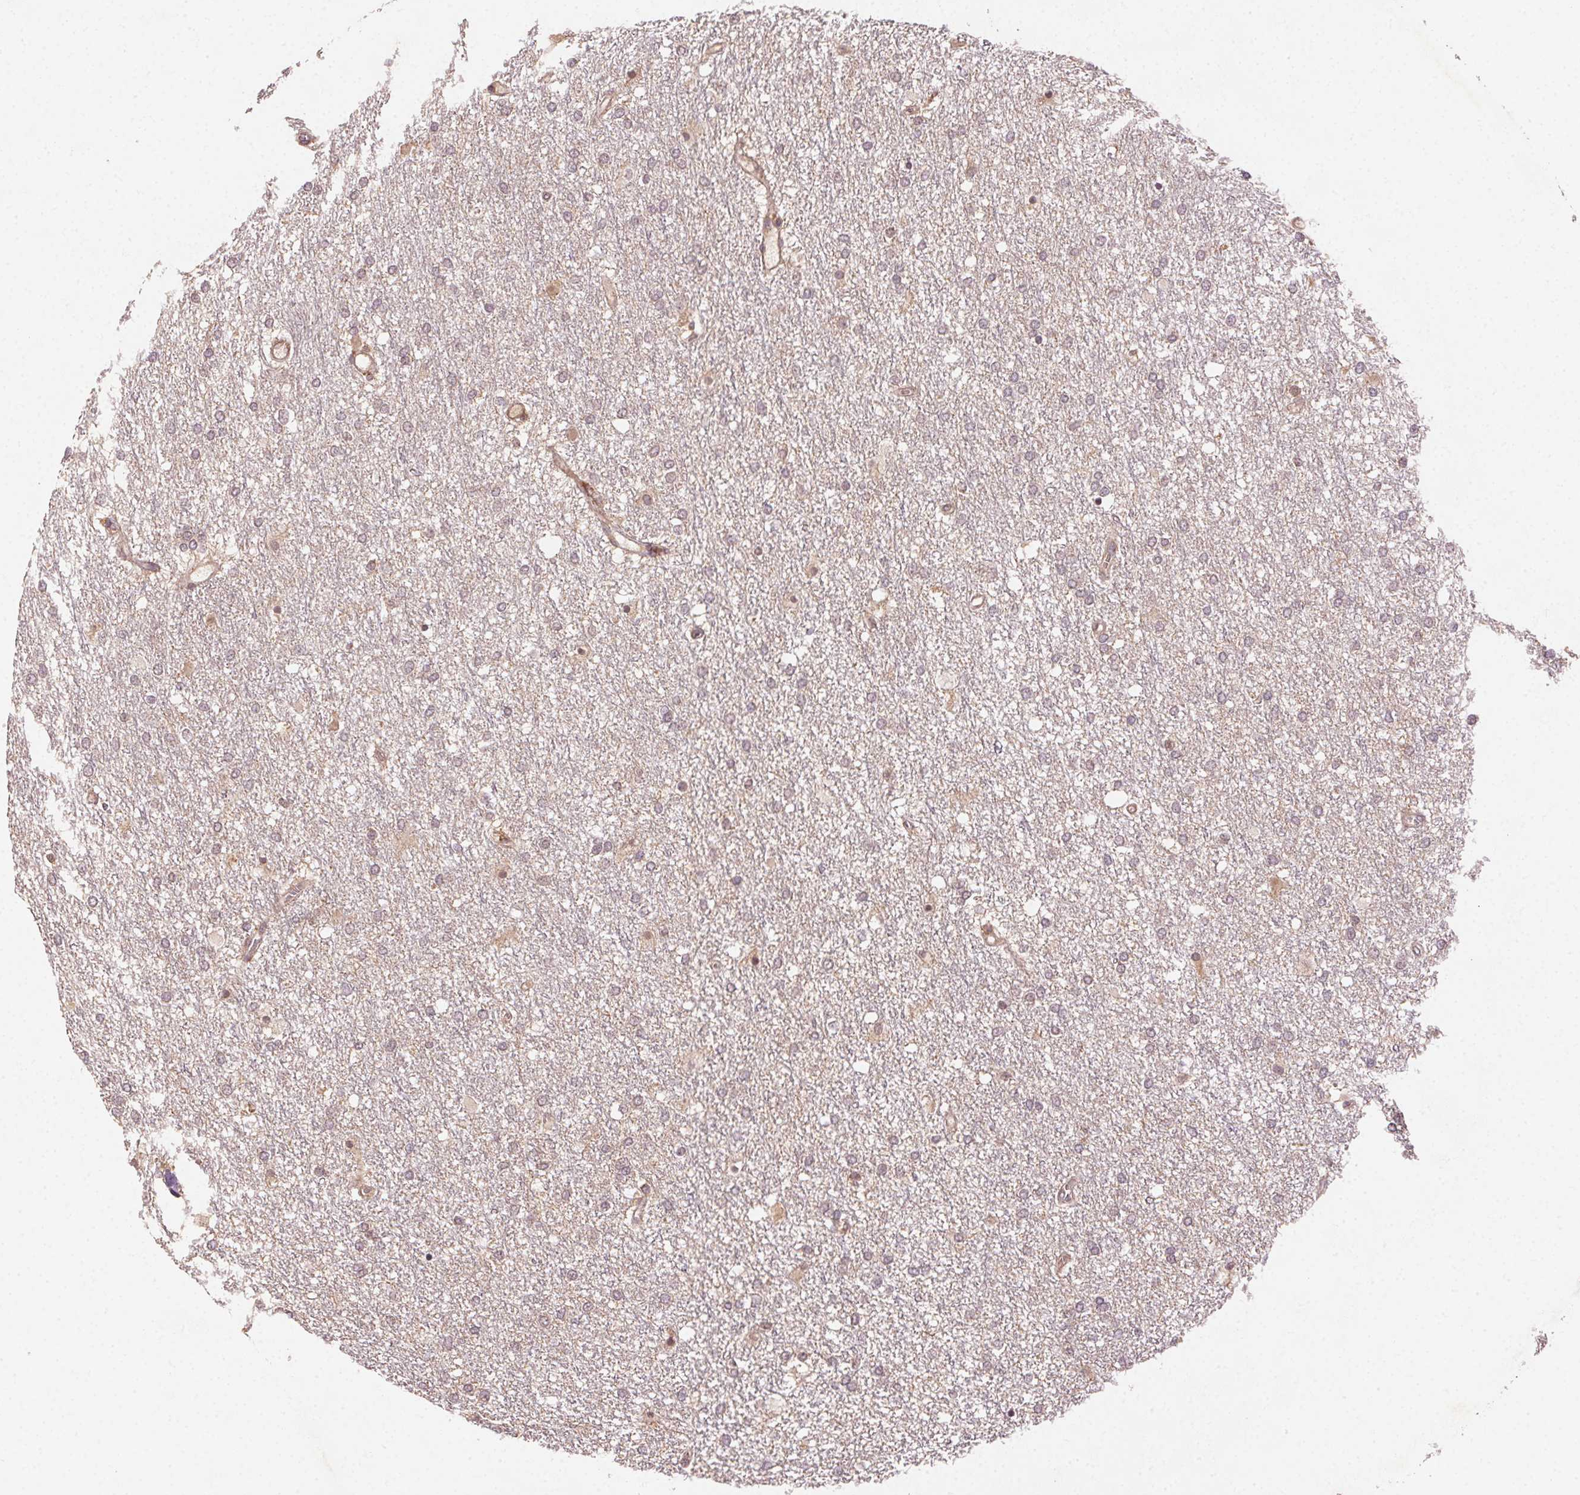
{"staining": {"intensity": "weak", "quantity": "25%-75%", "location": "cytoplasmic/membranous"}, "tissue": "glioma", "cell_type": "Tumor cells", "image_type": "cancer", "snomed": [{"axis": "morphology", "description": "Glioma, malignant, High grade"}, {"axis": "topography", "description": "Brain"}], "caption": "Immunohistochemistry (IHC) micrograph of human high-grade glioma (malignant) stained for a protein (brown), which shows low levels of weak cytoplasmic/membranous staining in about 25%-75% of tumor cells.", "gene": "KLHL15", "patient": {"sex": "female", "age": 61}}